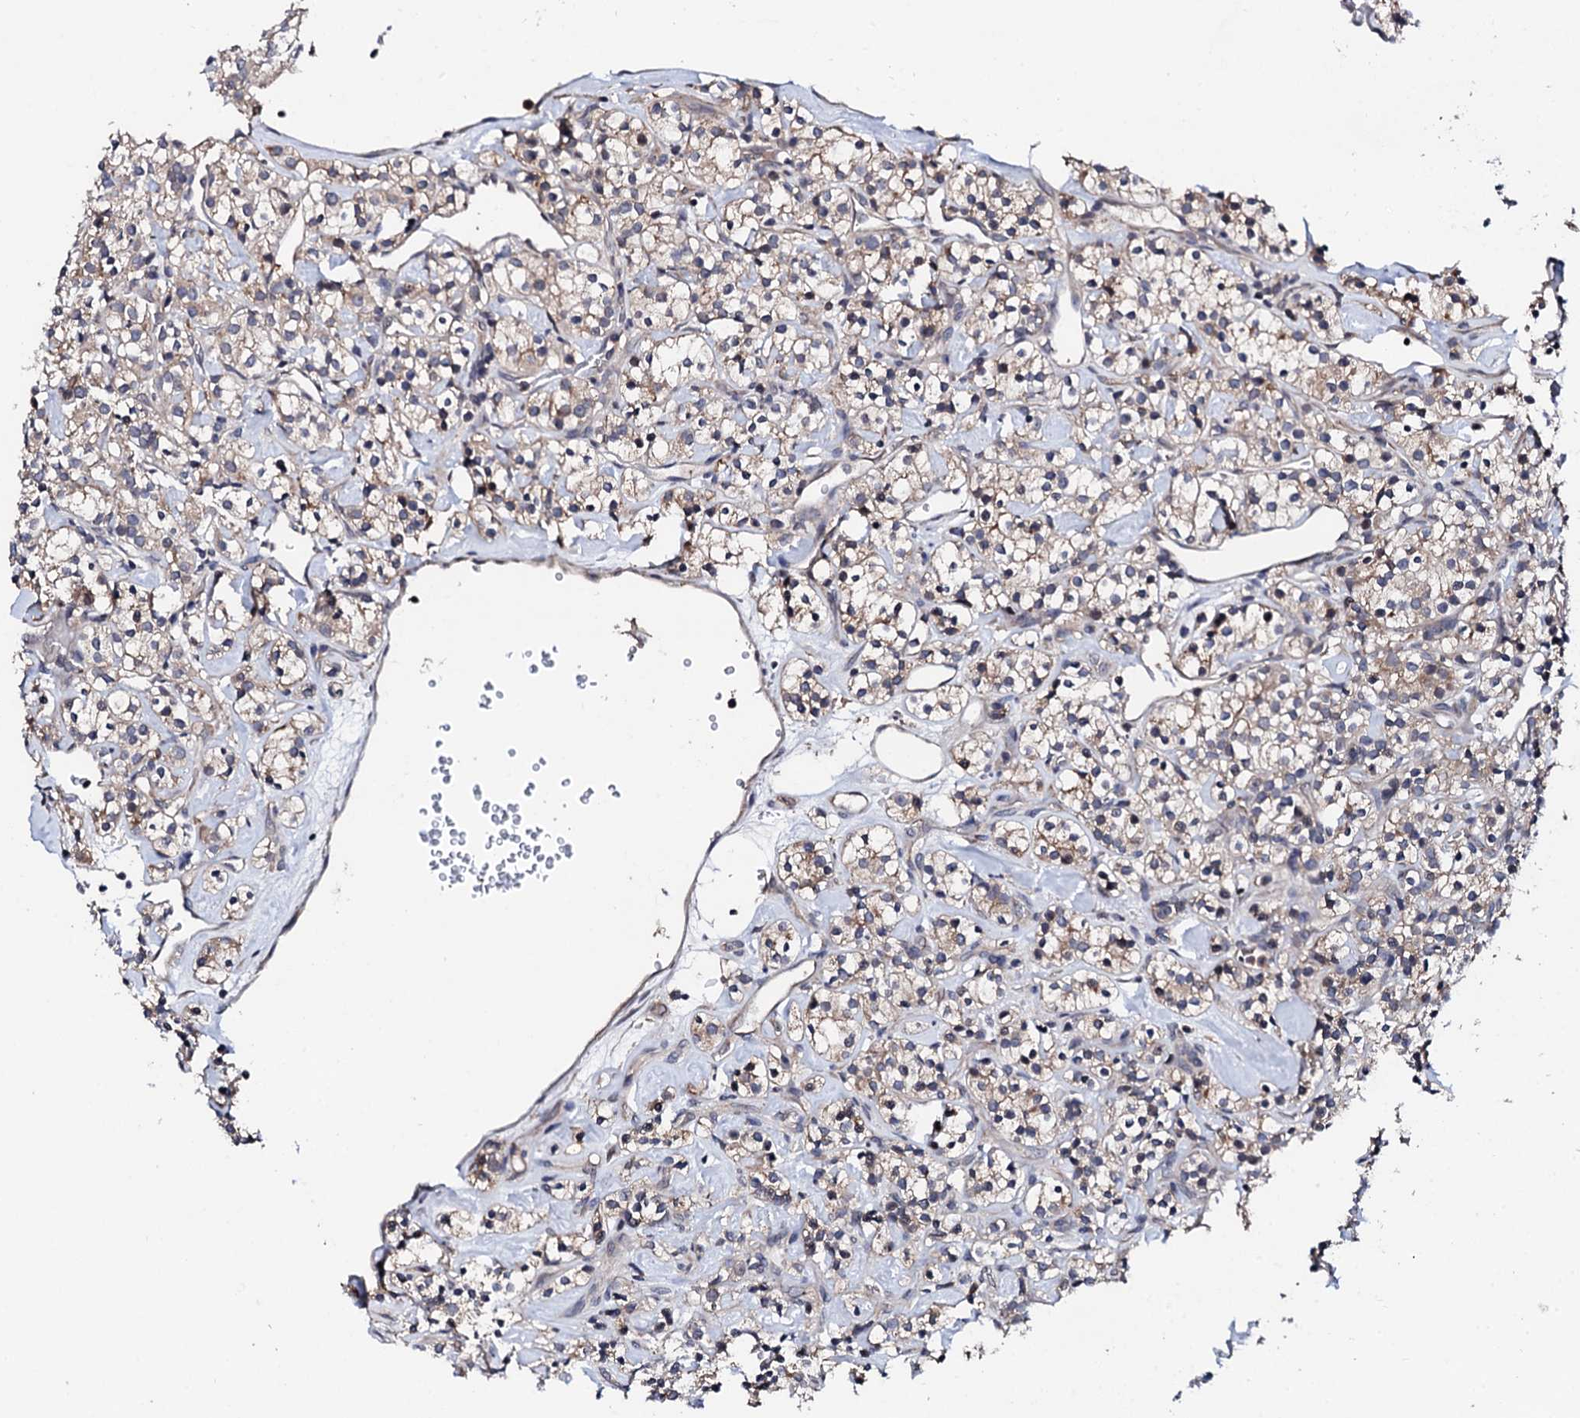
{"staining": {"intensity": "weak", "quantity": "25%-75%", "location": "cytoplasmic/membranous"}, "tissue": "renal cancer", "cell_type": "Tumor cells", "image_type": "cancer", "snomed": [{"axis": "morphology", "description": "Adenocarcinoma, NOS"}, {"axis": "topography", "description": "Kidney"}], "caption": "Immunohistochemical staining of human renal adenocarcinoma displays weak cytoplasmic/membranous protein expression in about 25%-75% of tumor cells.", "gene": "EDC3", "patient": {"sex": "male", "age": 77}}